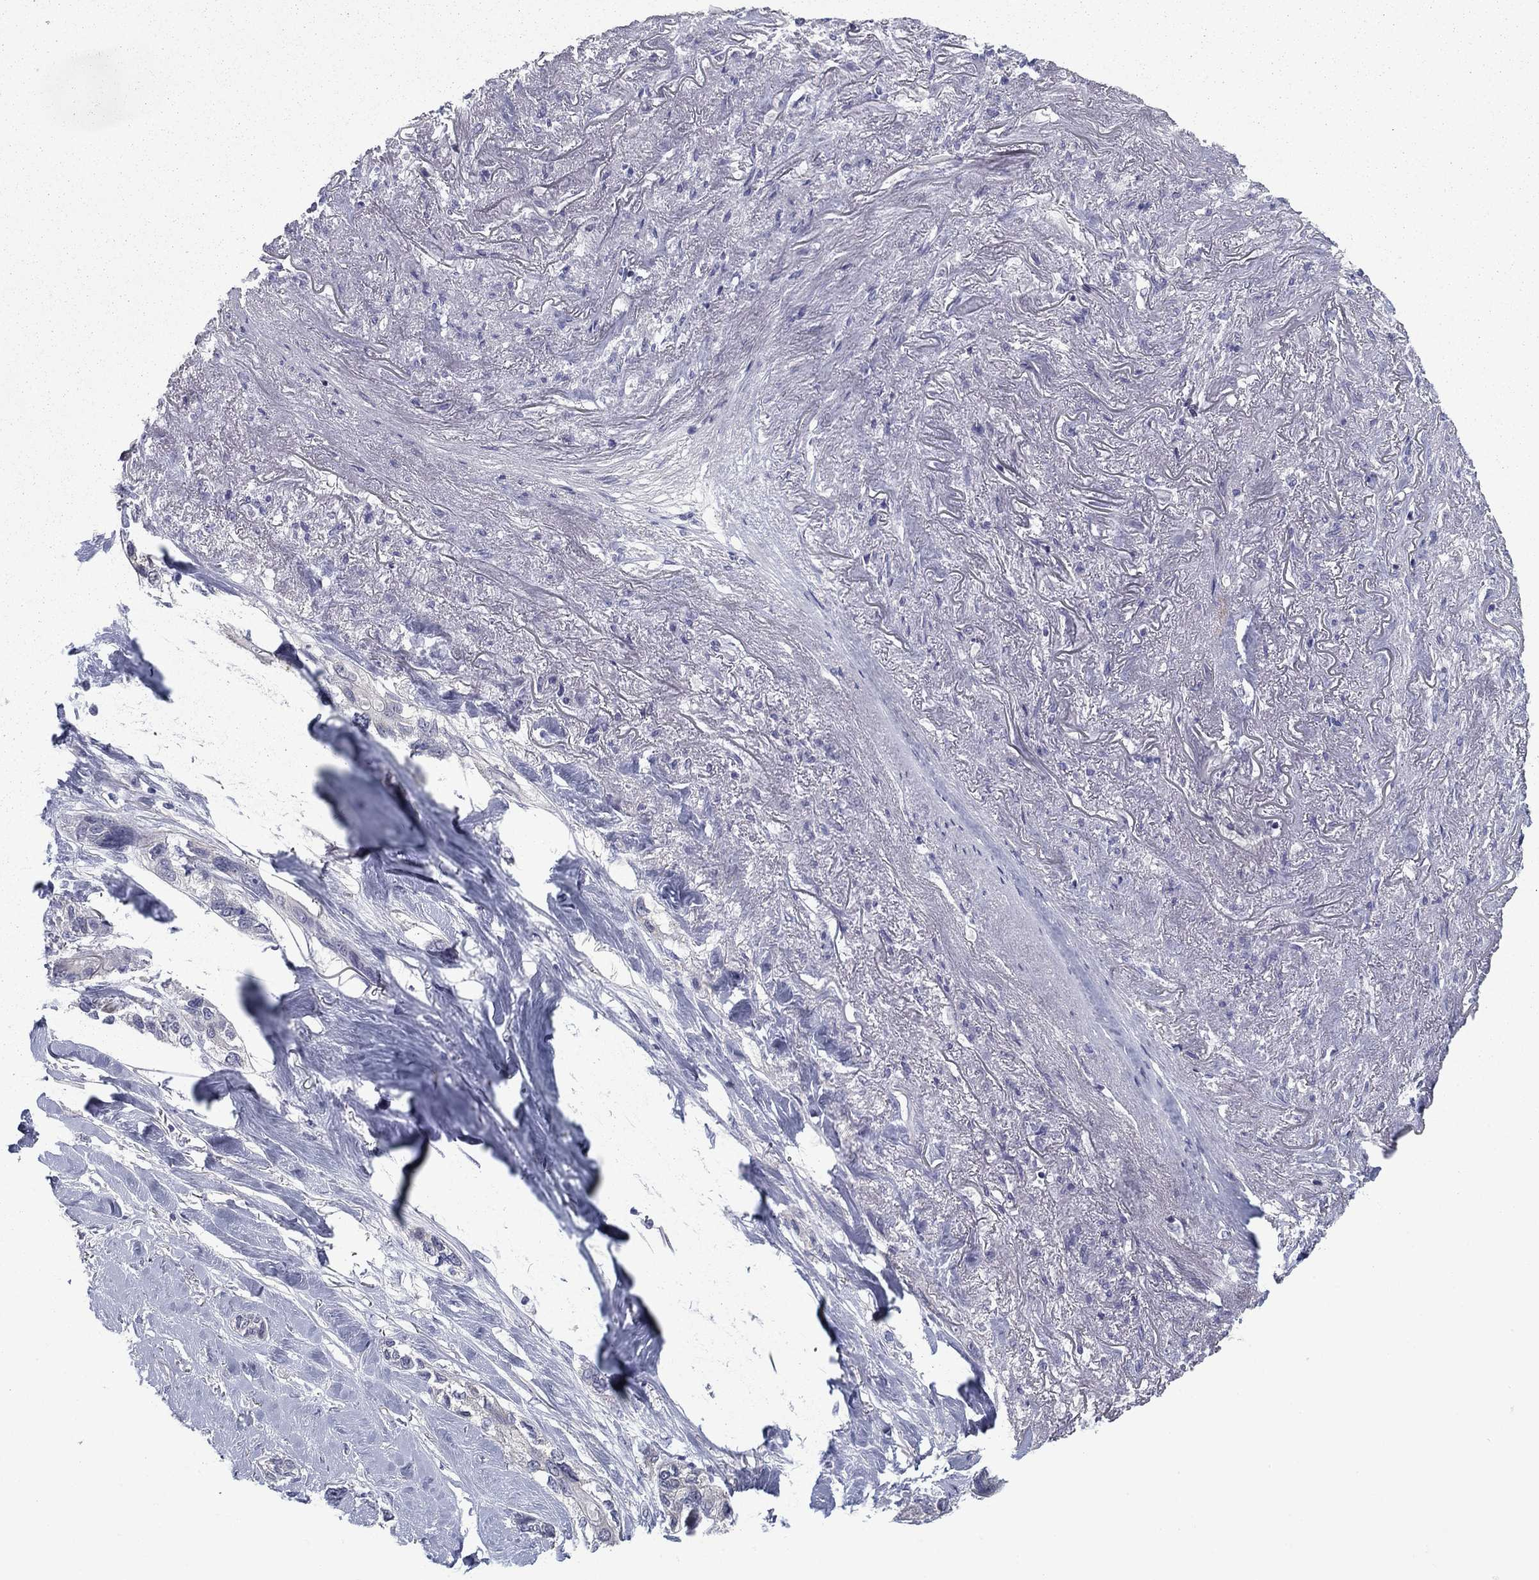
{"staining": {"intensity": "negative", "quantity": "none", "location": "none"}, "tissue": "lung cancer", "cell_type": "Tumor cells", "image_type": "cancer", "snomed": [{"axis": "morphology", "description": "Squamous cell carcinoma, NOS"}, {"axis": "topography", "description": "Lung"}], "caption": "High magnification brightfield microscopy of squamous cell carcinoma (lung) stained with DAB (brown) and counterstained with hematoxylin (blue): tumor cells show no significant positivity.", "gene": "GRHPR", "patient": {"sex": "female", "age": 70}}